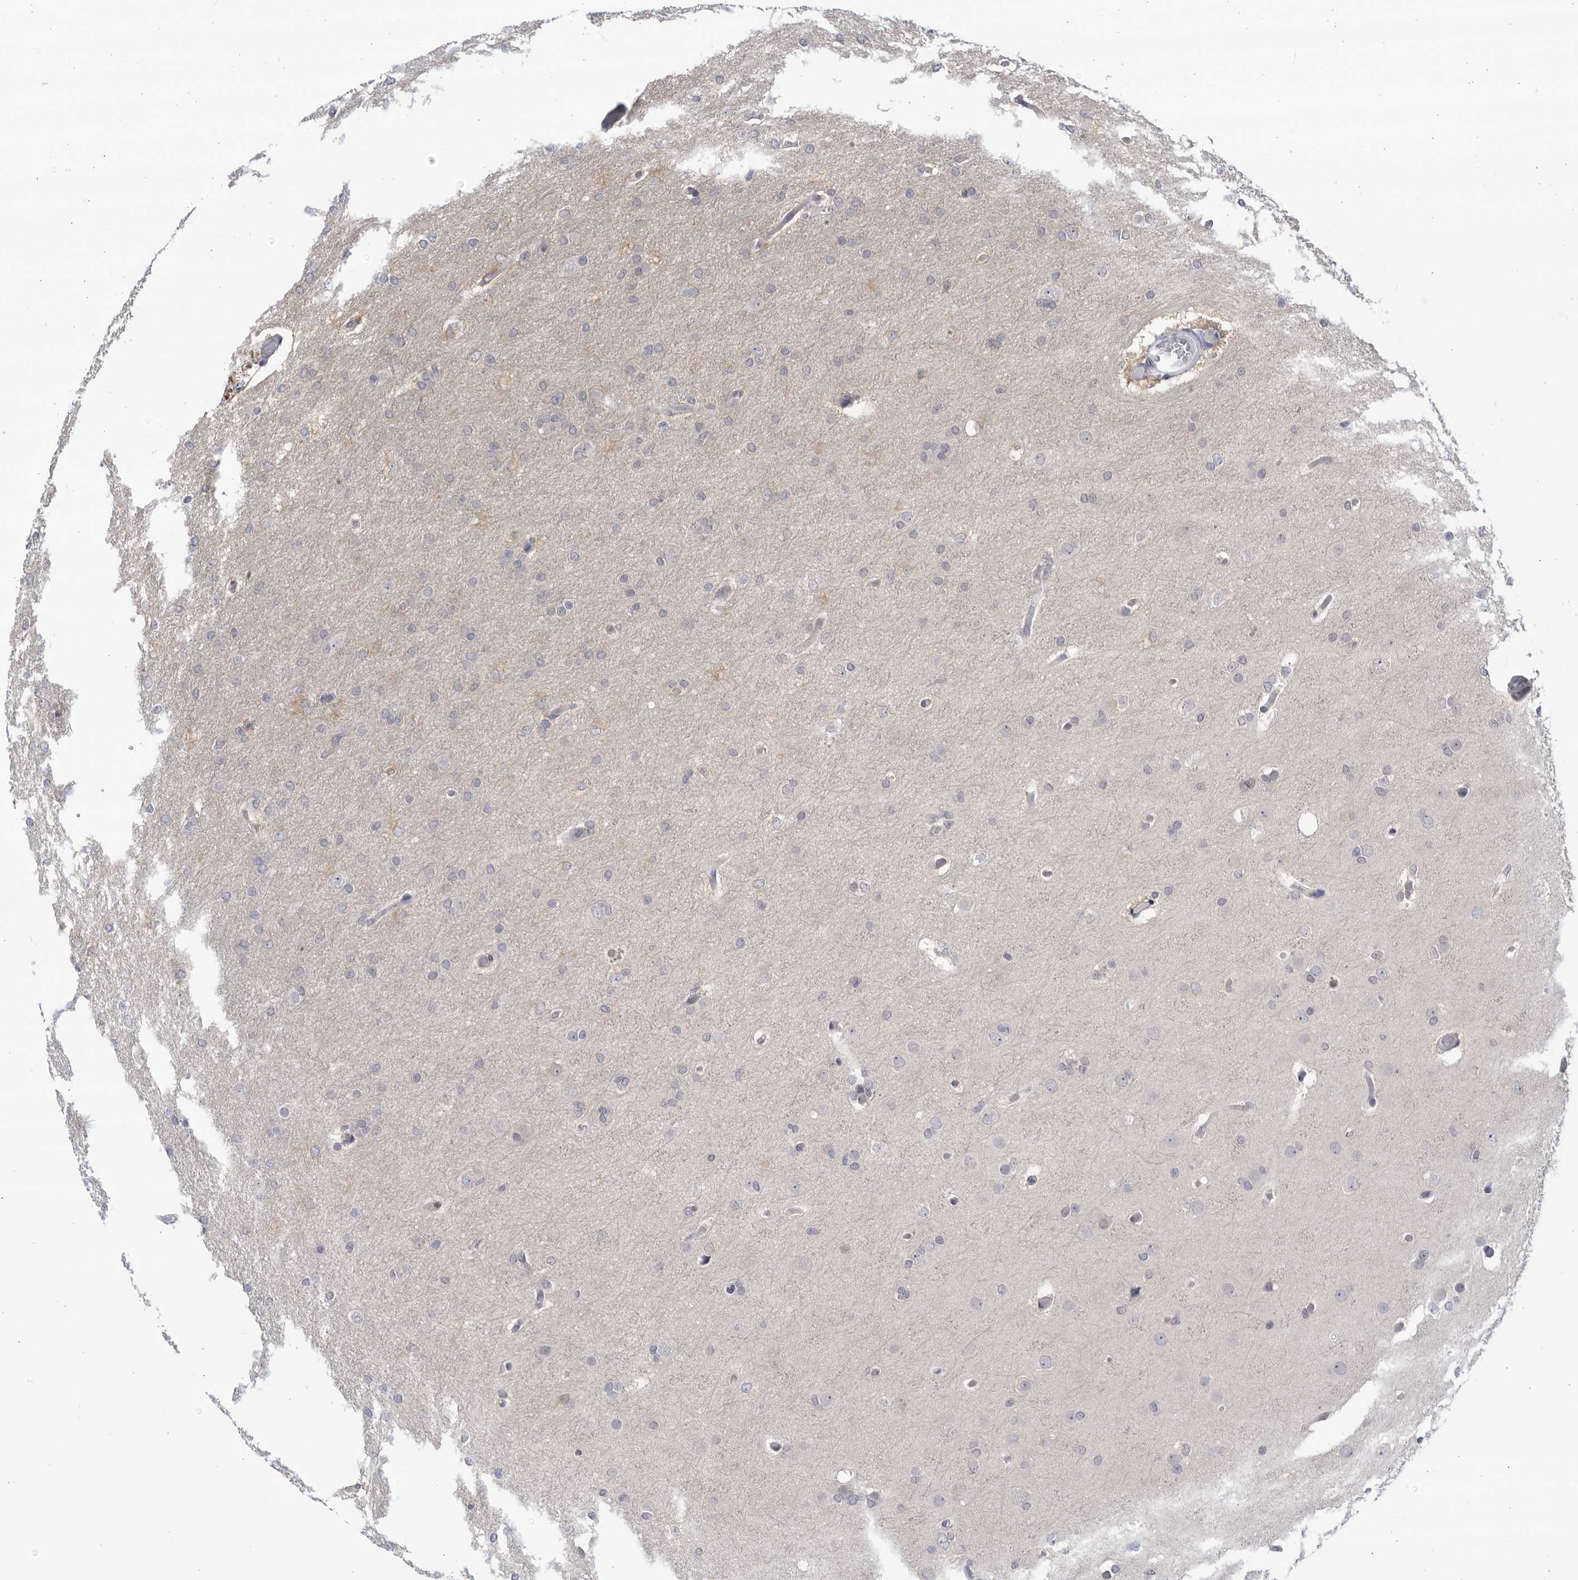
{"staining": {"intensity": "negative", "quantity": "none", "location": "none"}, "tissue": "glioma", "cell_type": "Tumor cells", "image_type": "cancer", "snomed": [{"axis": "morphology", "description": "Glioma, malignant, High grade"}, {"axis": "topography", "description": "Cerebral cortex"}], "caption": "Tumor cells are negative for brown protein staining in glioma.", "gene": "CCDC181", "patient": {"sex": "female", "age": 36}}